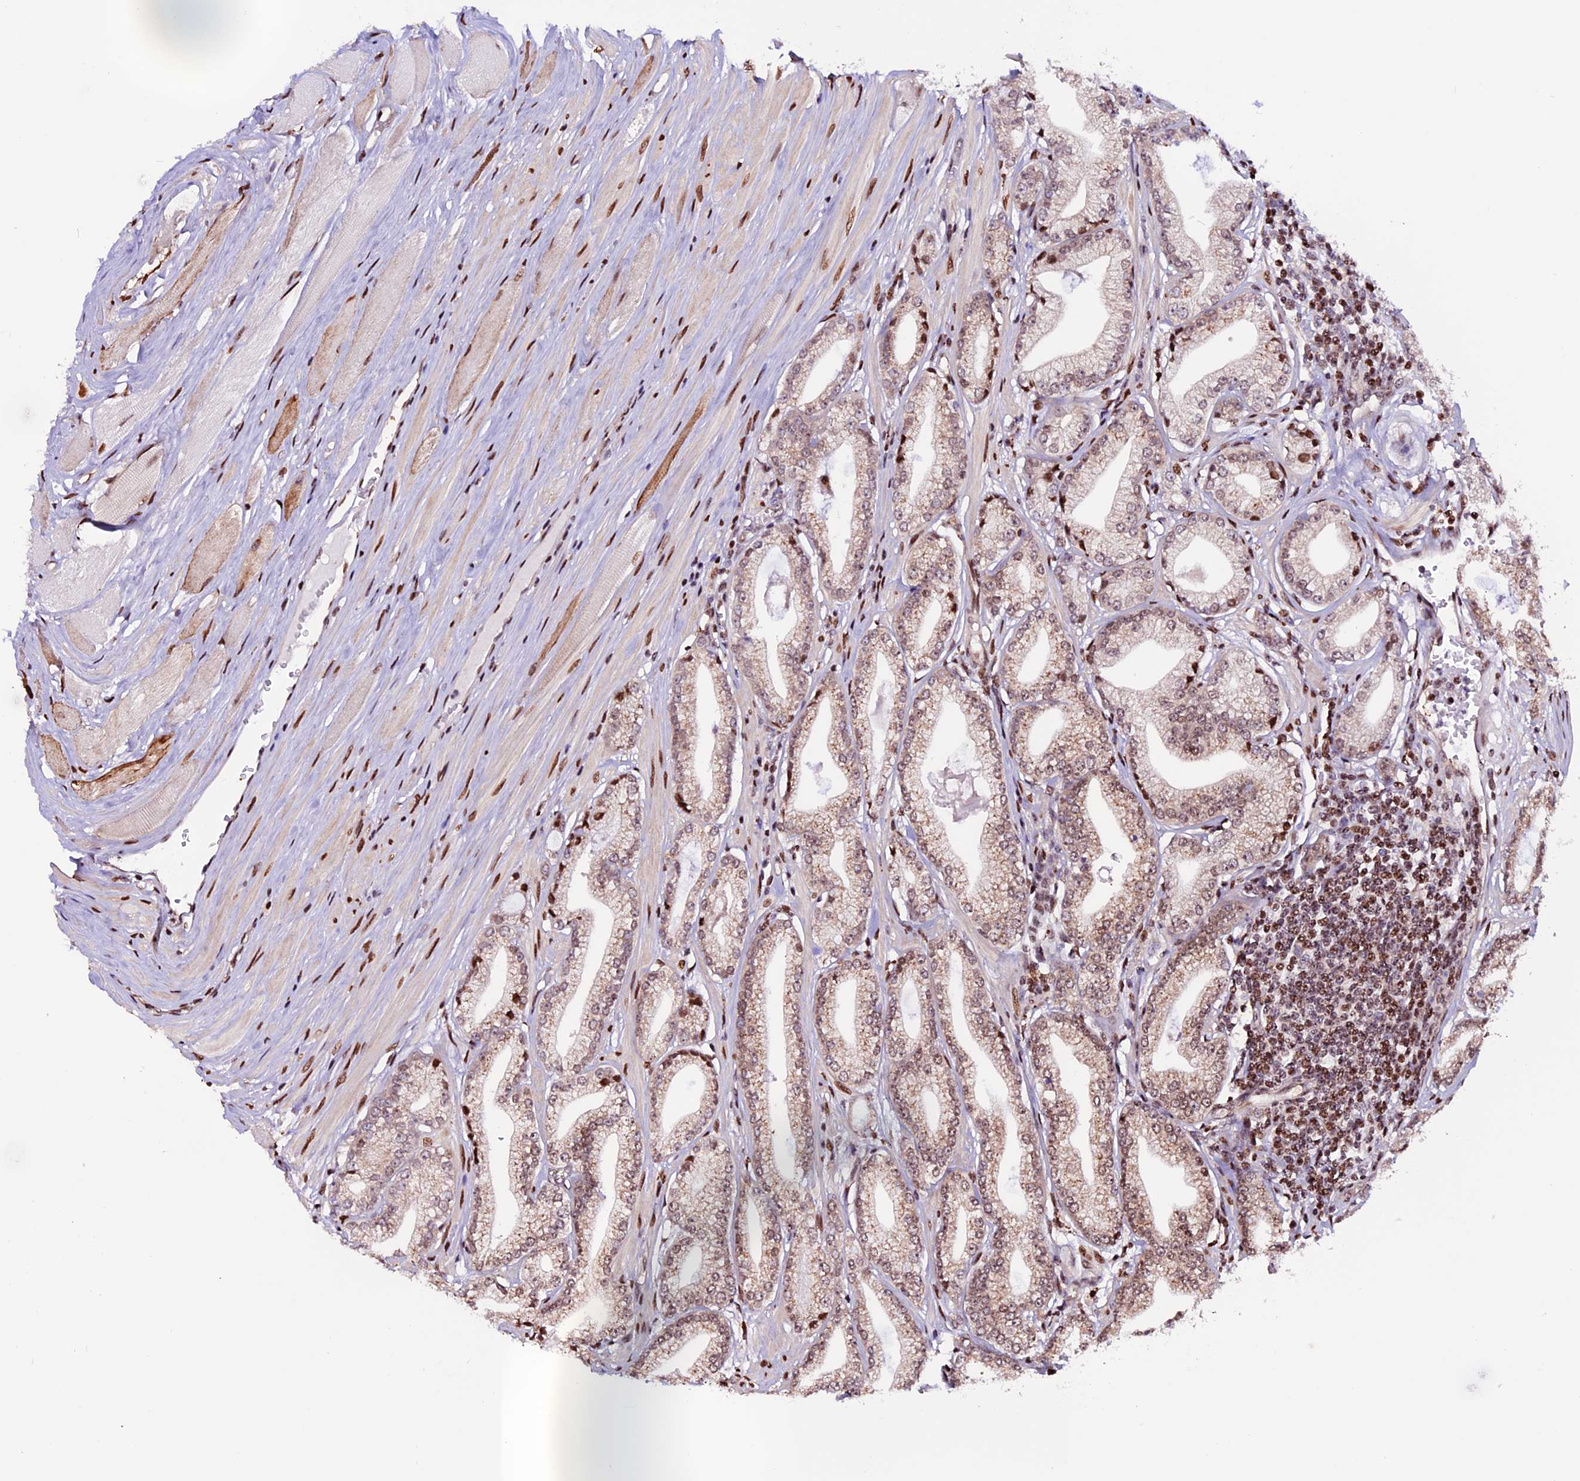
{"staining": {"intensity": "moderate", "quantity": ">75%", "location": "nuclear"}, "tissue": "prostate cancer", "cell_type": "Tumor cells", "image_type": "cancer", "snomed": [{"axis": "morphology", "description": "Adenocarcinoma, High grade"}, {"axis": "topography", "description": "Prostate"}], "caption": "DAB (3,3'-diaminobenzidine) immunohistochemical staining of prostate cancer shows moderate nuclear protein staining in approximately >75% of tumor cells. (brown staining indicates protein expression, while blue staining denotes nuclei).", "gene": "RINL", "patient": {"sex": "male", "age": 67}}